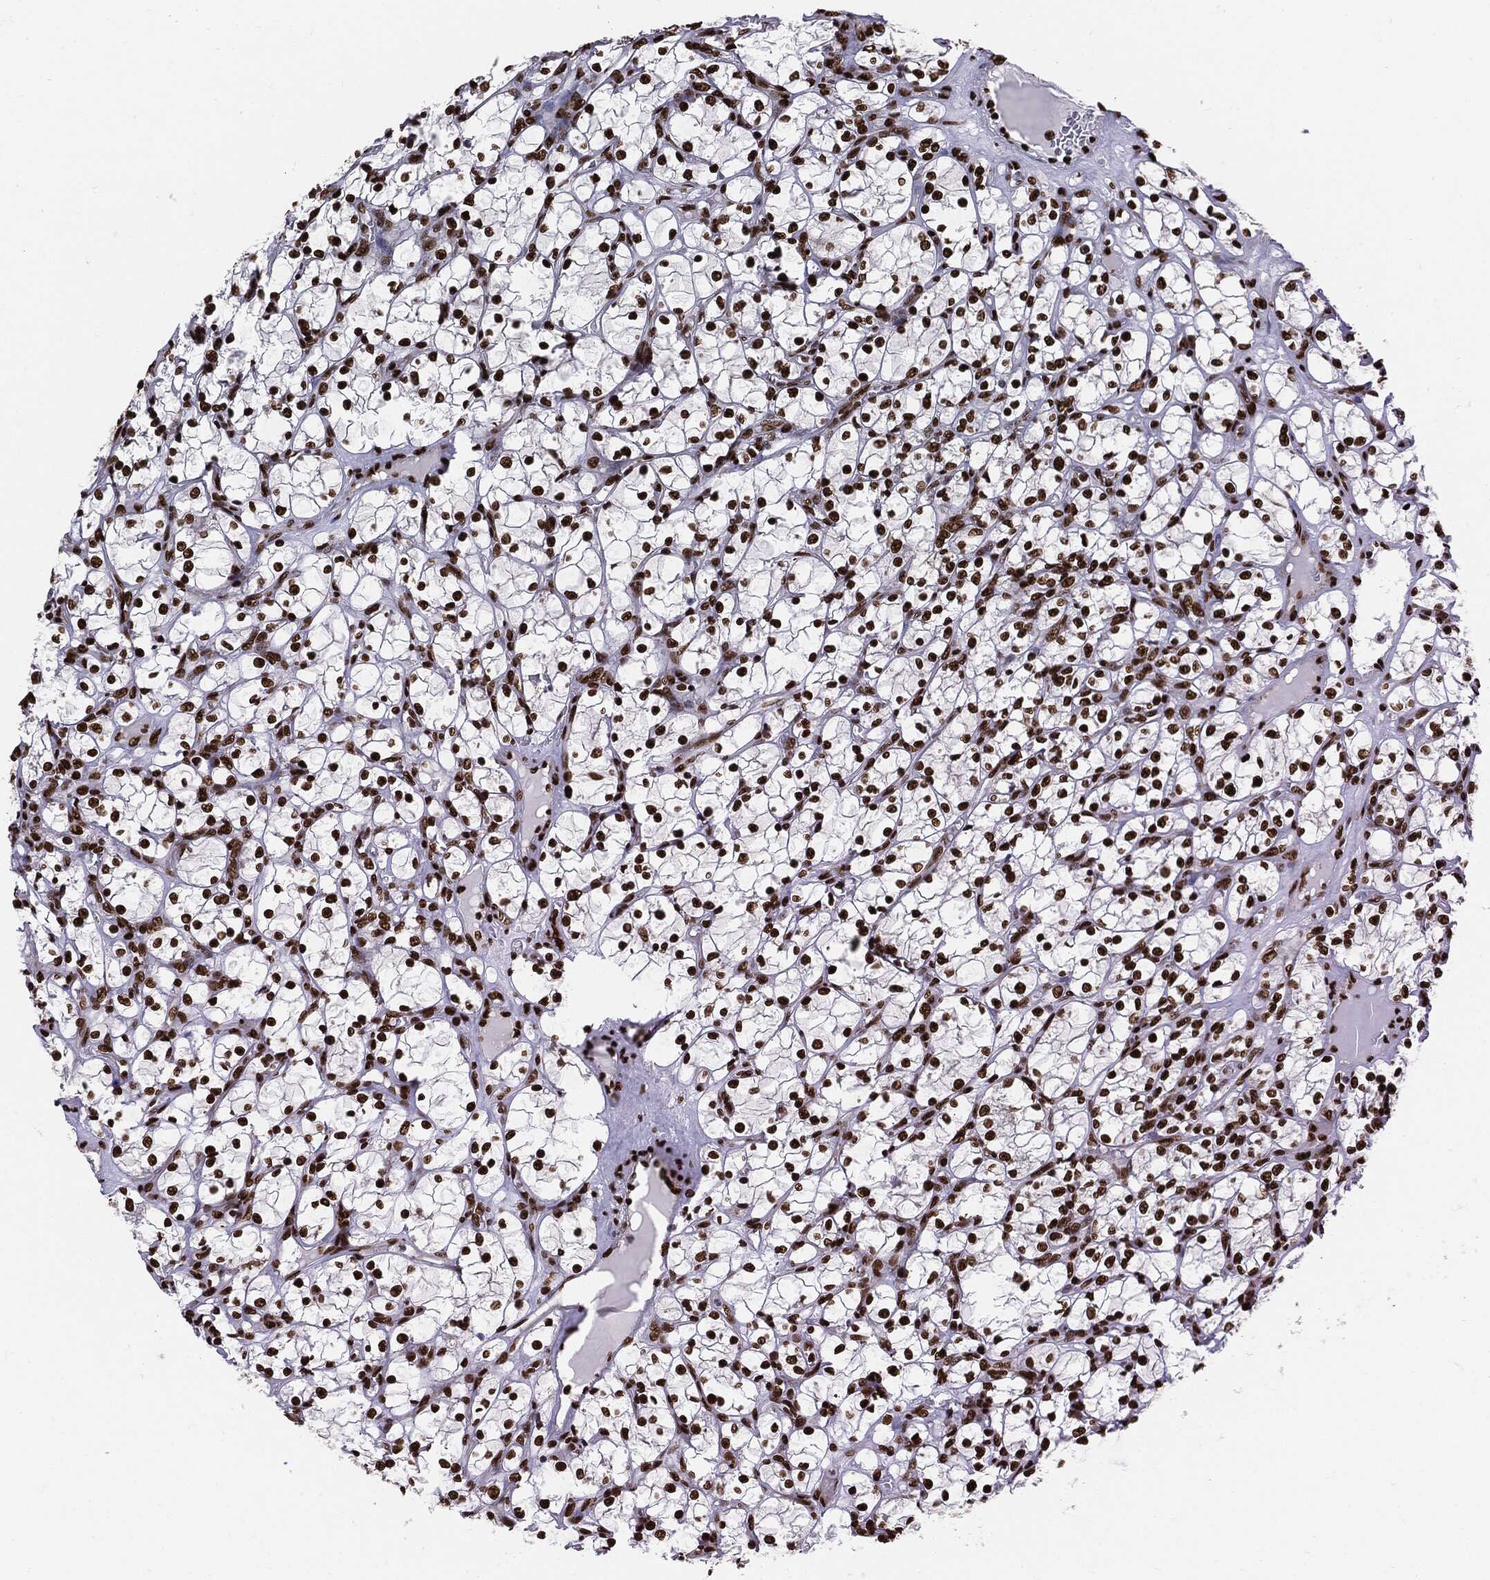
{"staining": {"intensity": "strong", "quantity": ">75%", "location": "nuclear"}, "tissue": "renal cancer", "cell_type": "Tumor cells", "image_type": "cancer", "snomed": [{"axis": "morphology", "description": "Adenocarcinoma, NOS"}, {"axis": "topography", "description": "Kidney"}], "caption": "Immunohistochemistry (IHC) of human adenocarcinoma (renal) exhibits high levels of strong nuclear expression in about >75% of tumor cells.", "gene": "RECQL", "patient": {"sex": "female", "age": 69}}